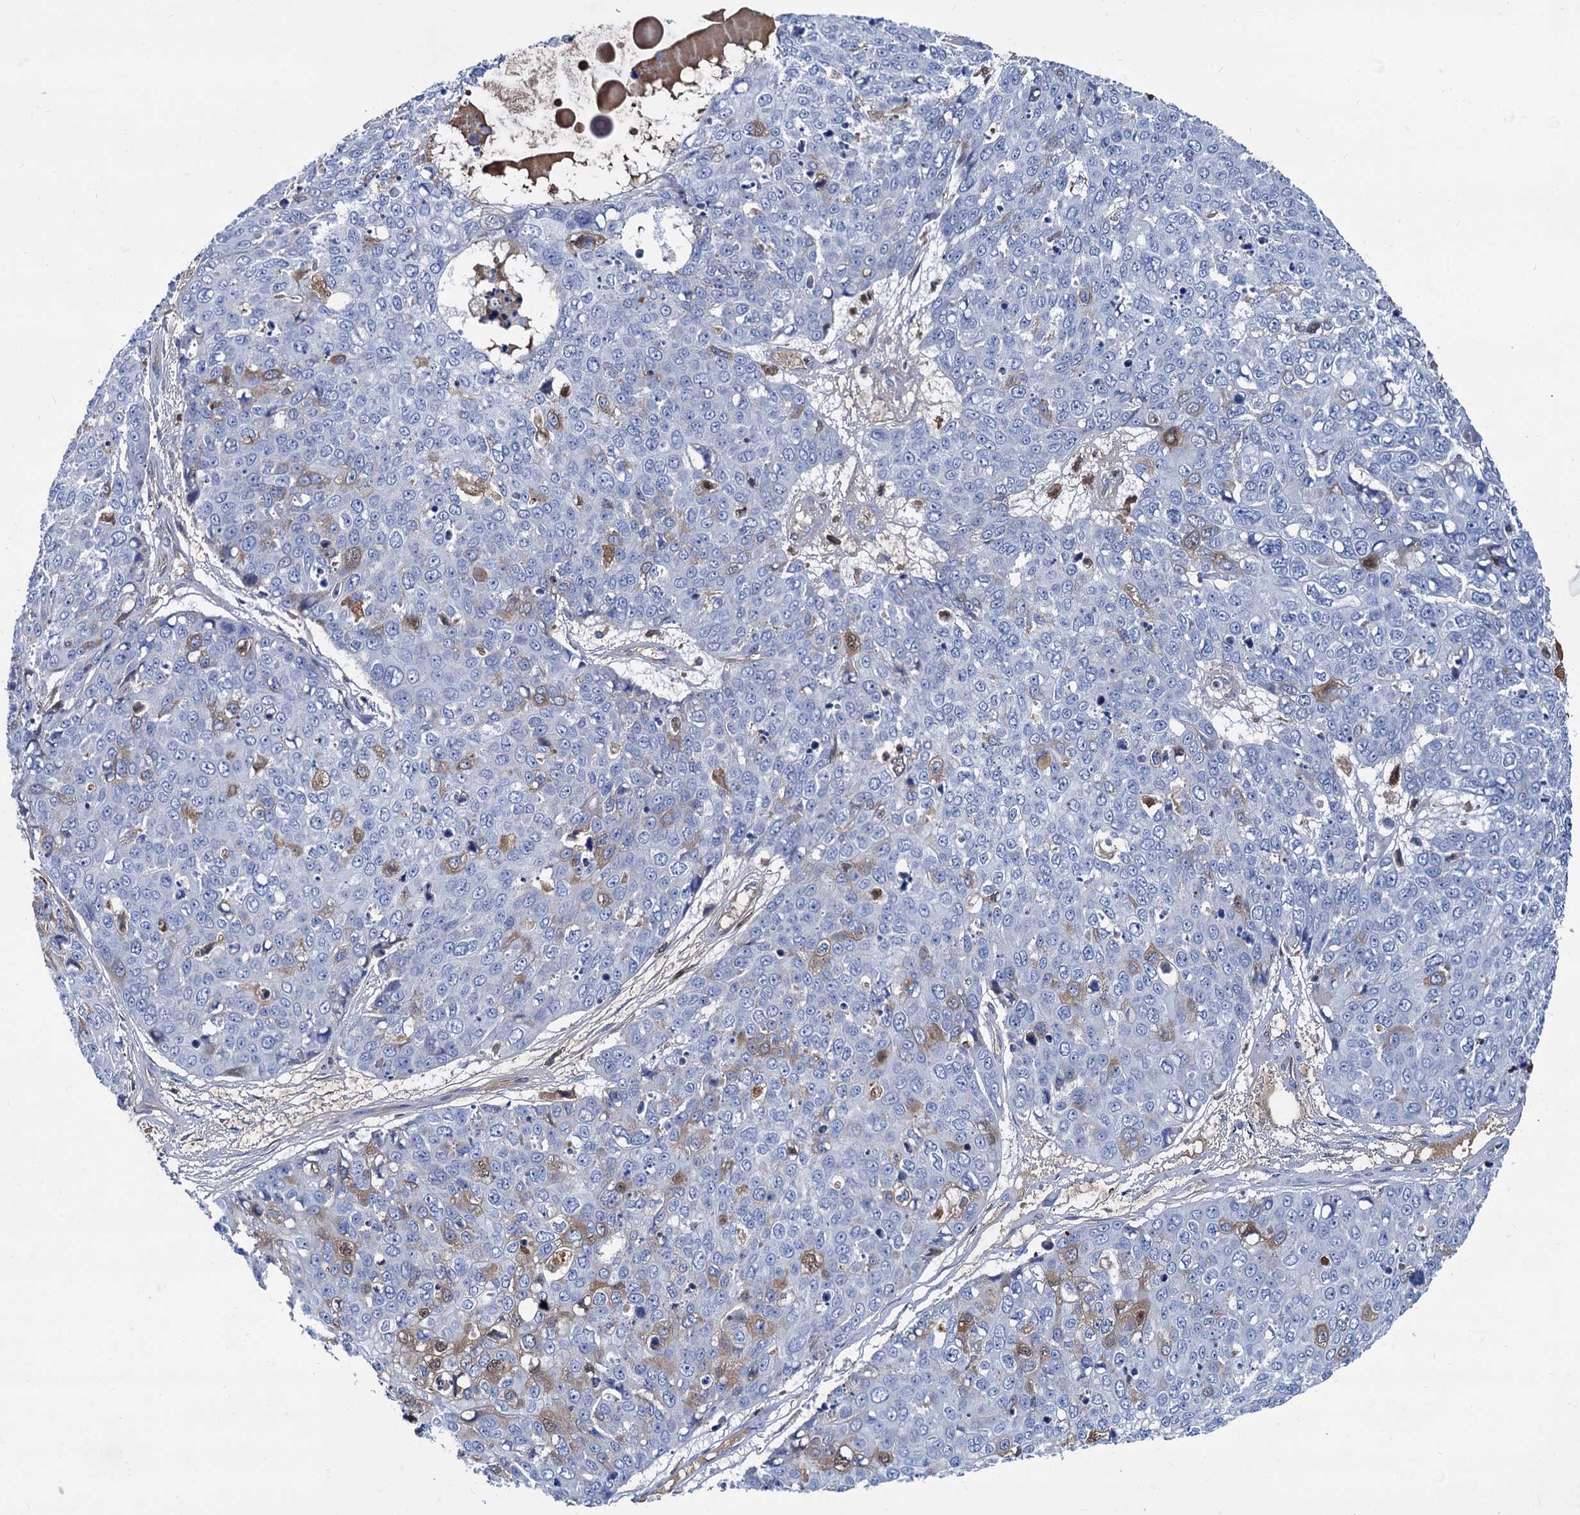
{"staining": {"intensity": "weak", "quantity": "<25%", "location": "cytoplasmic/membranous"}, "tissue": "skin cancer", "cell_type": "Tumor cells", "image_type": "cancer", "snomed": [{"axis": "morphology", "description": "Squamous cell carcinoma, NOS"}, {"axis": "topography", "description": "Skin"}], "caption": "This is a image of IHC staining of skin cancer (squamous cell carcinoma), which shows no positivity in tumor cells. (Immunohistochemistry, brightfield microscopy, high magnification).", "gene": "TMEM72", "patient": {"sex": "female", "age": 44}}